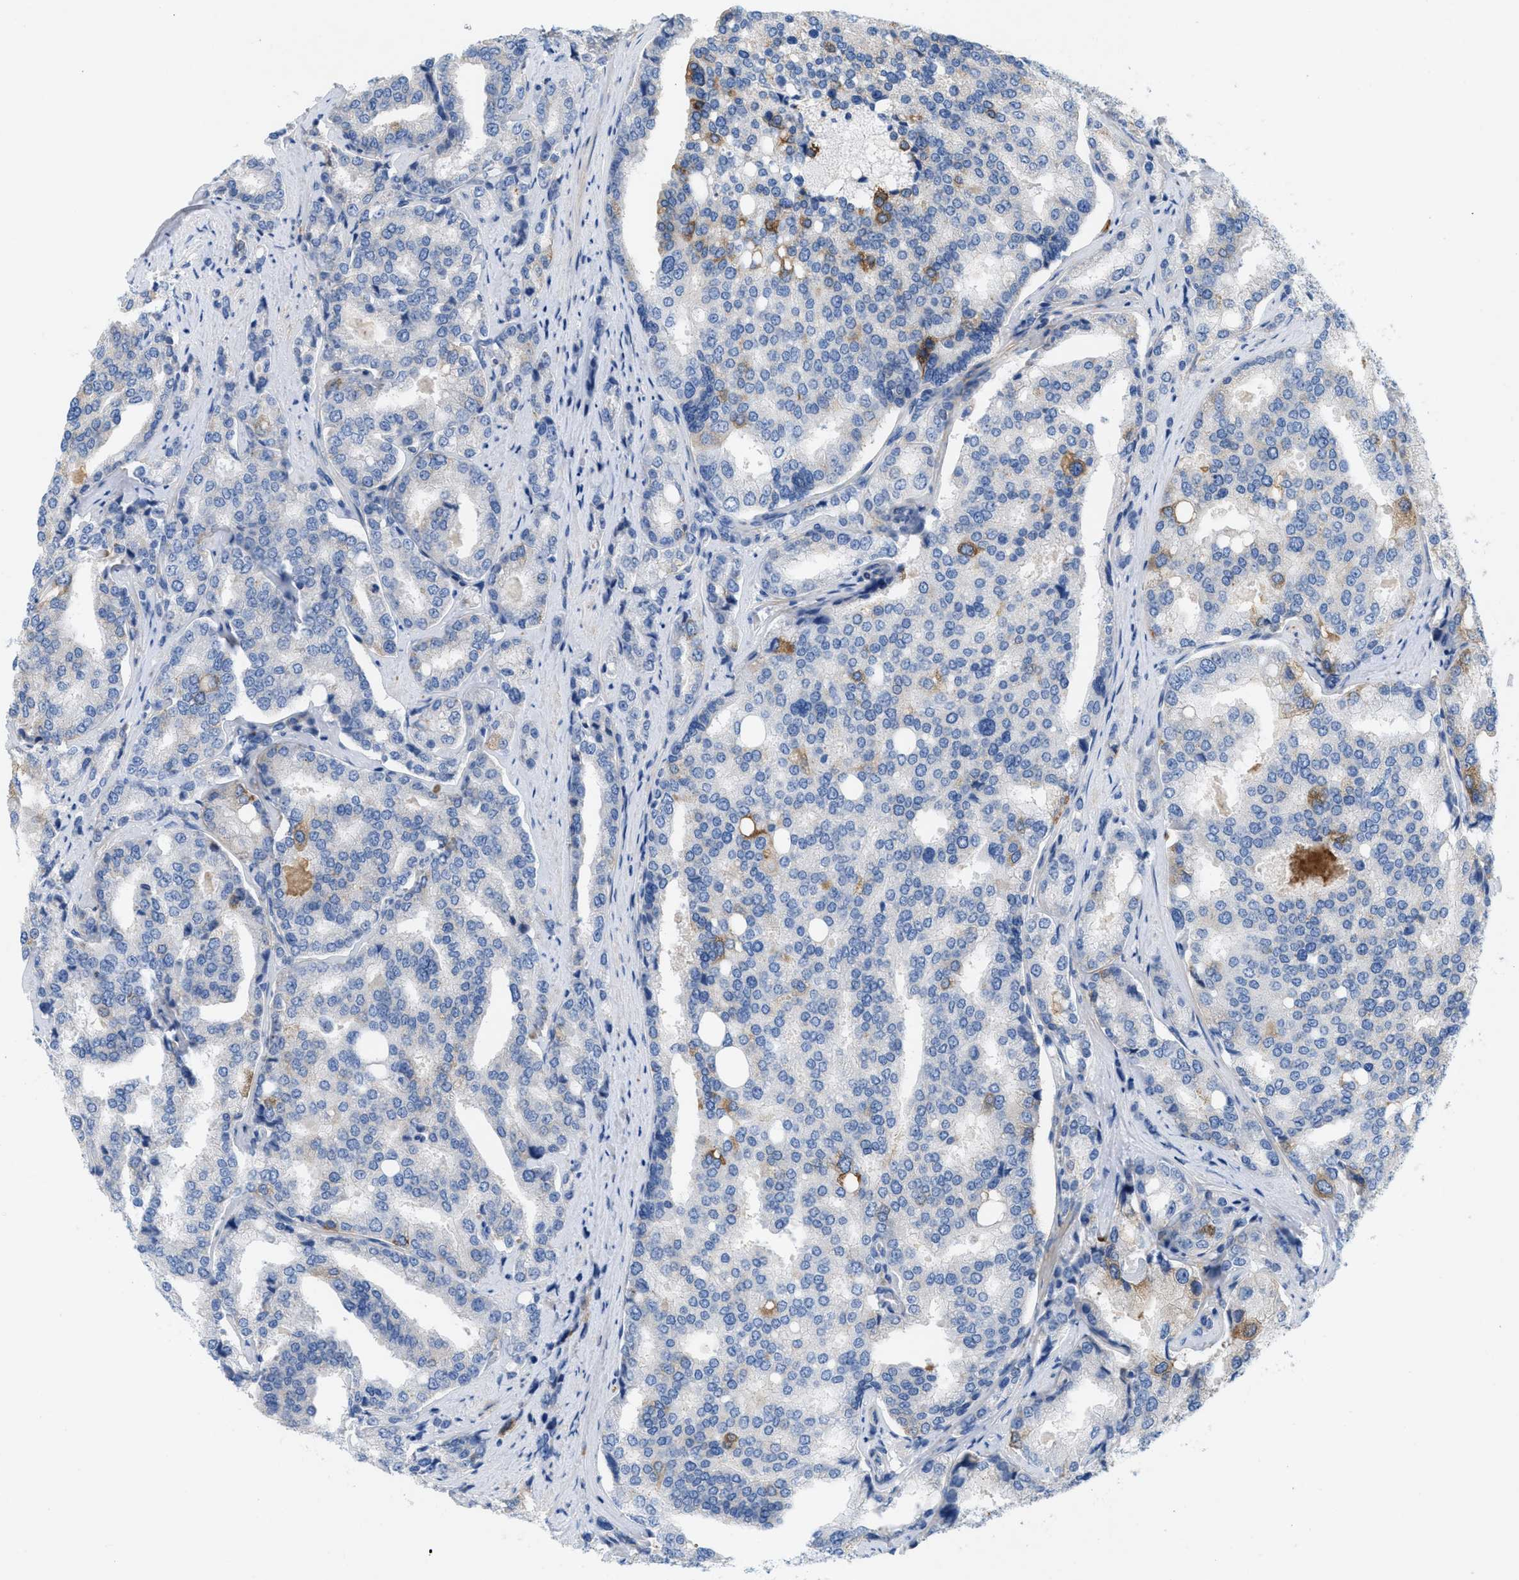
{"staining": {"intensity": "moderate", "quantity": "<25%", "location": "cytoplasmic/membranous"}, "tissue": "prostate cancer", "cell_type": "Tumor cells", "image_type": "cancer", "snomed": [{"axis": "morphology", "description": "Adenocarcinoma, High grade"}, {"axis": "topography", "description": "Prostate"}], "caption": "Protein expression analysis of prostate cancer (high-grade adenocarcinoma) exhibits moderate cytoplasmic/membranous staining in approximately <25% of tumor cells. (IHC, brightfield microscopy, high magnification).", "gene": "PLPPR5", "patient": {"sex": "male", "age": 50}}